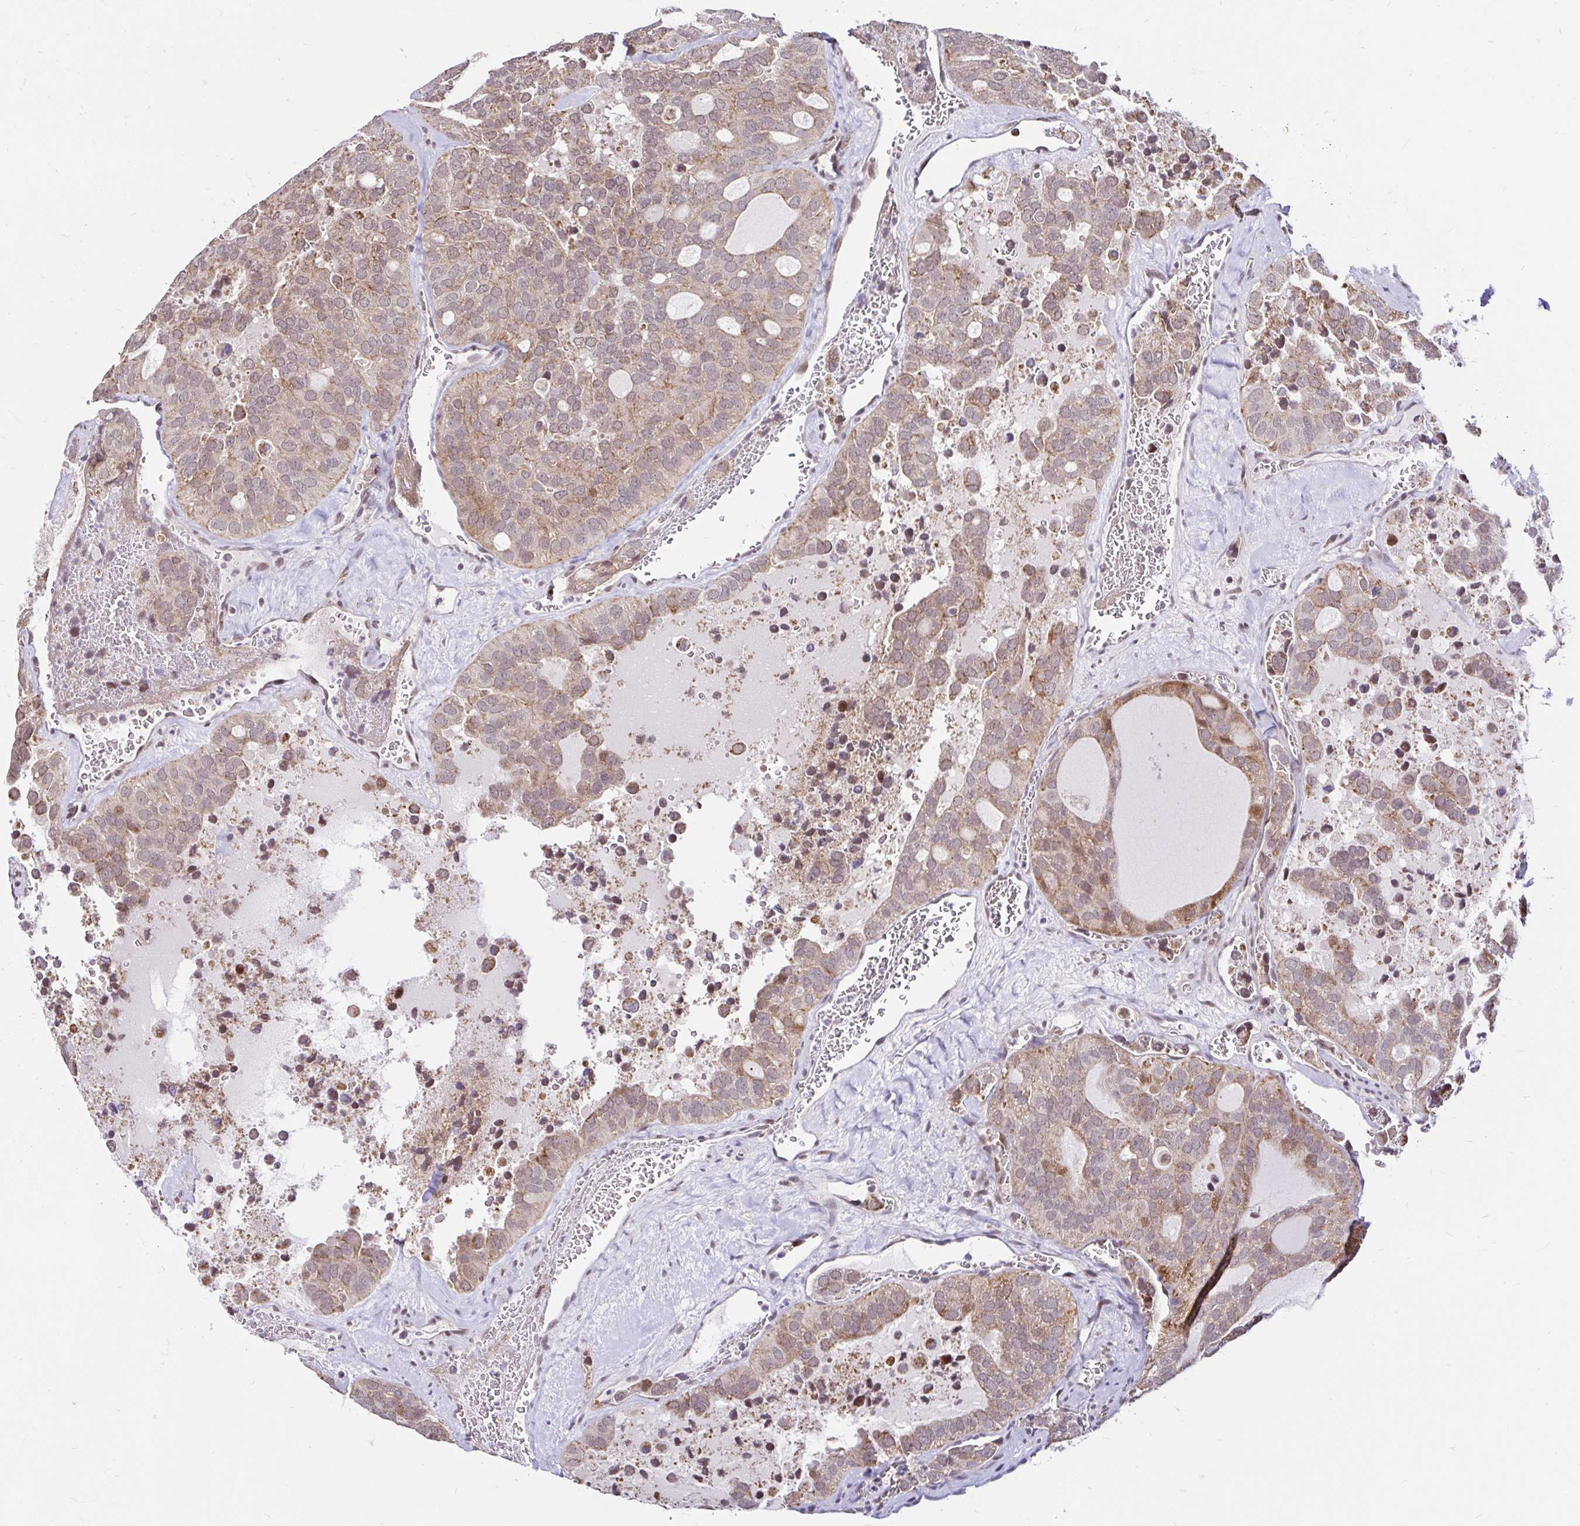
{"staining": {"intensity": "moderate", "quantity": "25%-75%", "location": "cytoplasmic/membranous"}, "tissue": "thyroid cancer", "cell_type": "Tumor cells", "image_type": "cancer", "snomed": [{"axis": "morphology", "description": "Follicular adenoma carcinoma, NOS"}, {"axis": "topography", "description": "Thyroid gland"}], "caption": "A brown stain highlights moderate cytoplasmic/membranous staining of a protein in human thyroid cancer tumor cells.", "gene": "TIMM50", "patient": {"sex": "male", "age": 75}}